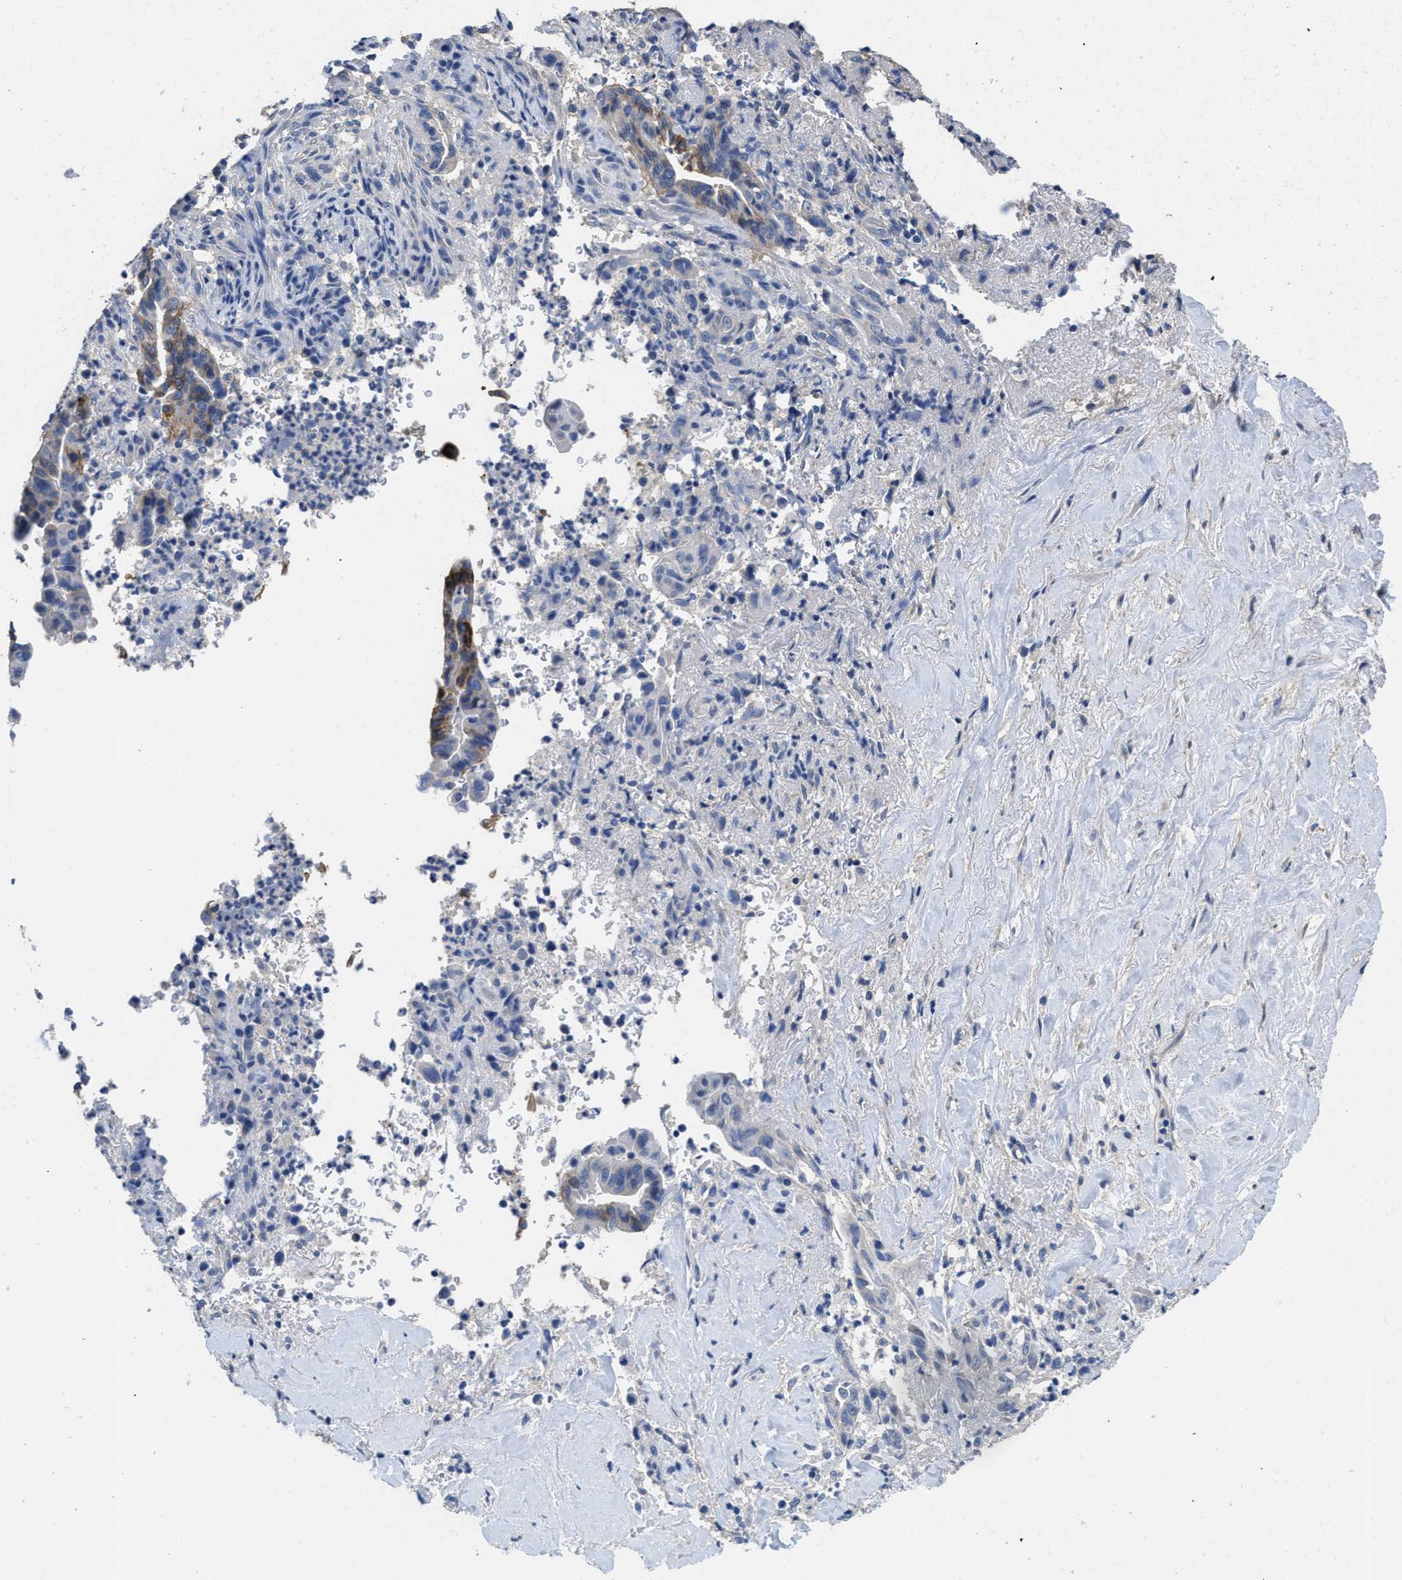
{"staining": {"intensity": "moderate", "quantity": "25%-75%", "location": "cytoplasmic/membranous"}, "tissue": "liver cancer", "cell_type": "Tumor cells", "image_type": "cancer", "snomed": [{"axis": "morphology", "description": "Cholangiocarcinoma"}, {"axis": "topography", "description": "Liver"}], "caption": "A brown stain shows moderate cytoplasmic/membranous positivity of a protein in cholangiocarcinoma (liver) tumor cells.", "gene": "CA9", "patient": {"sex": "female", "age": 67}}